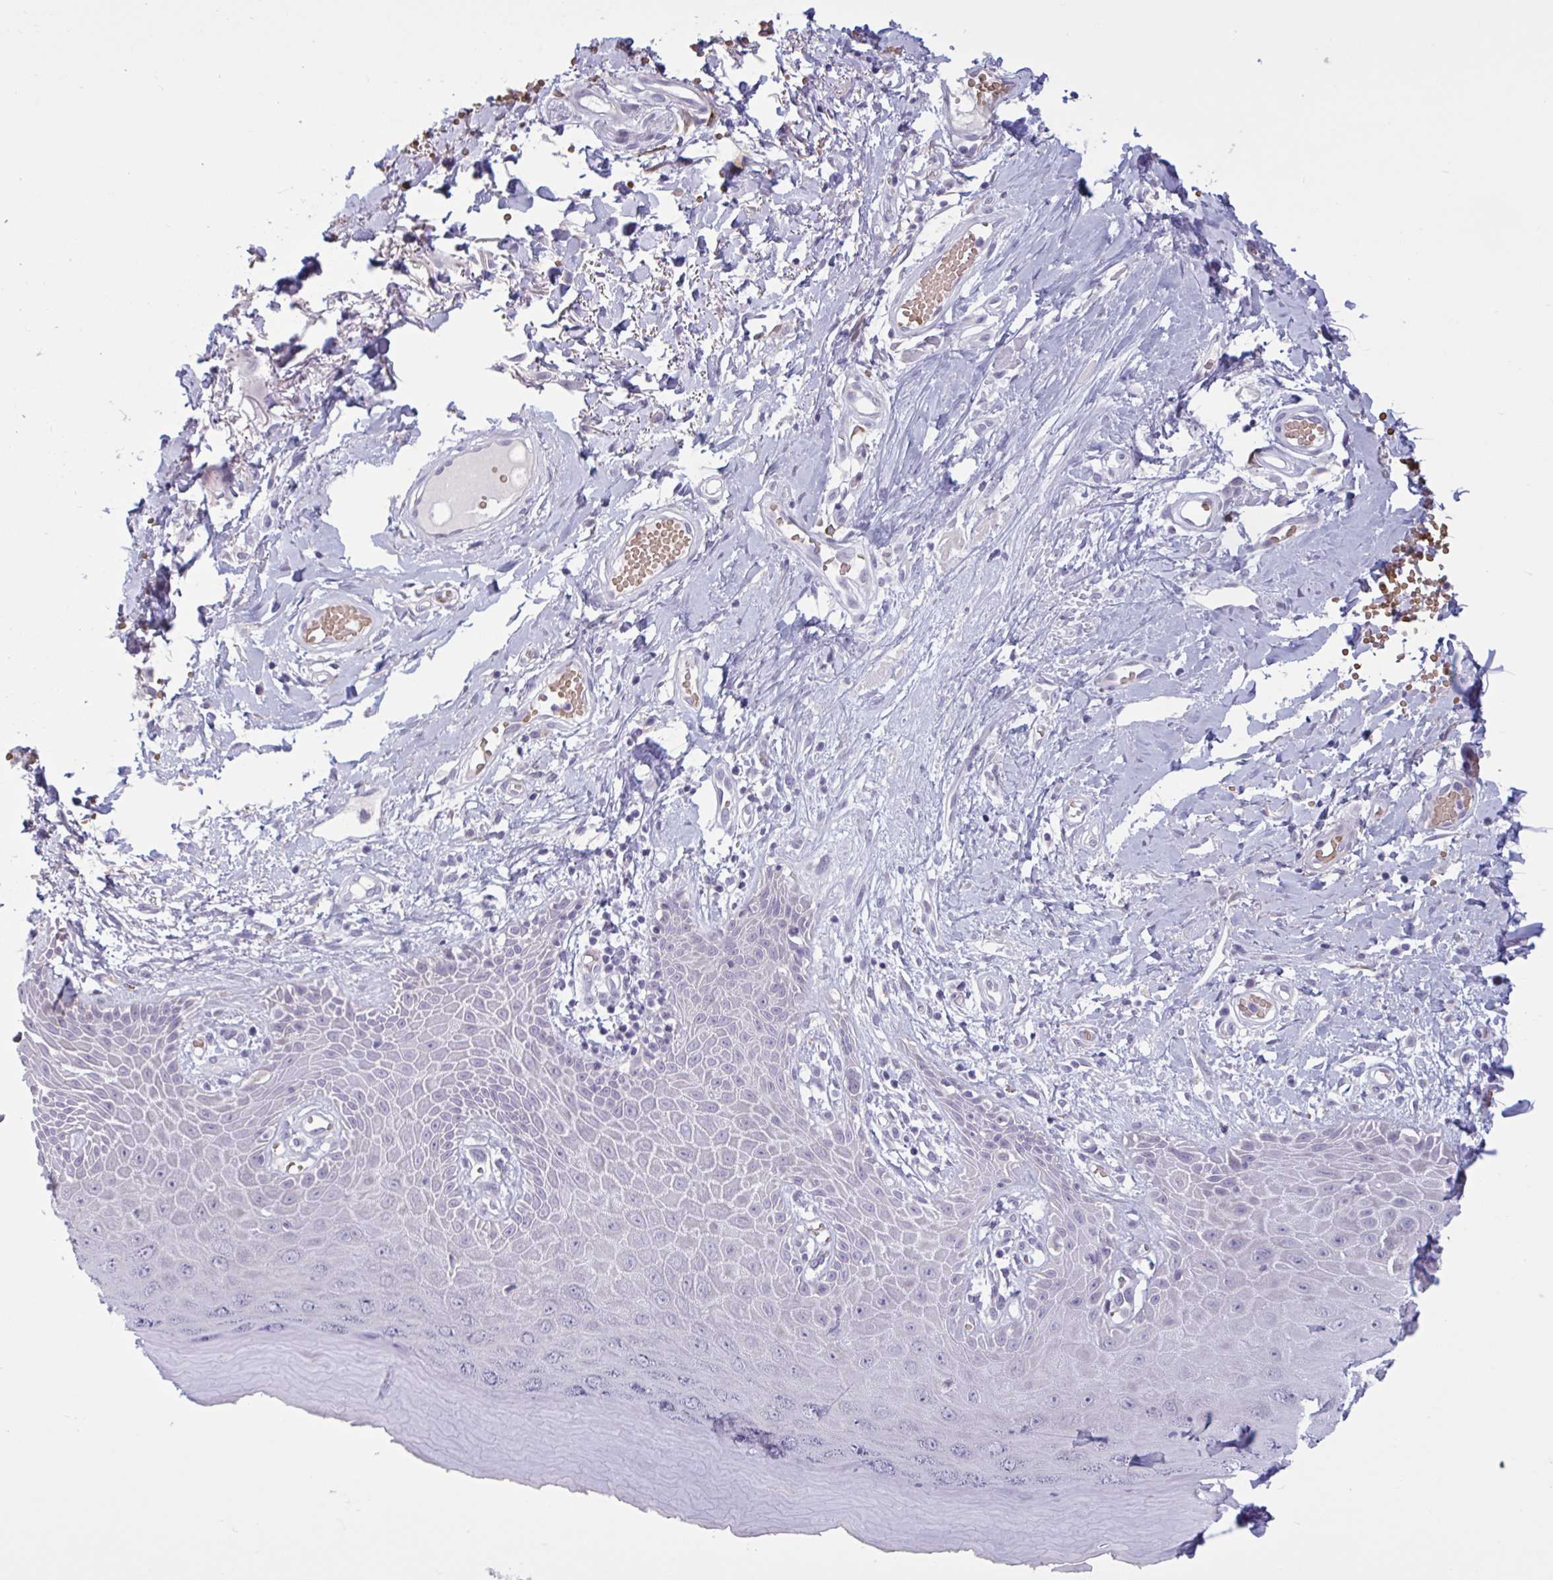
{"staining": {"intensity": "negative", "quantity": "none", "location": "none"}, "tissue": "skin", "cell_type": "Epidermal cells", "image_type": "normal", "snomed": [{"axis": "morphology", "description": "Normal tissue, NOS"}, {"axis": "topography", "description": "Anal"}, {"axis": "topography", "description": "Peripheral nerve tissue"}], "caption": "The image displays no significant positivity in epidermal cells of skin.", "gene": "HSD11B2", "patient": {"sex": "male", "age": 78}}